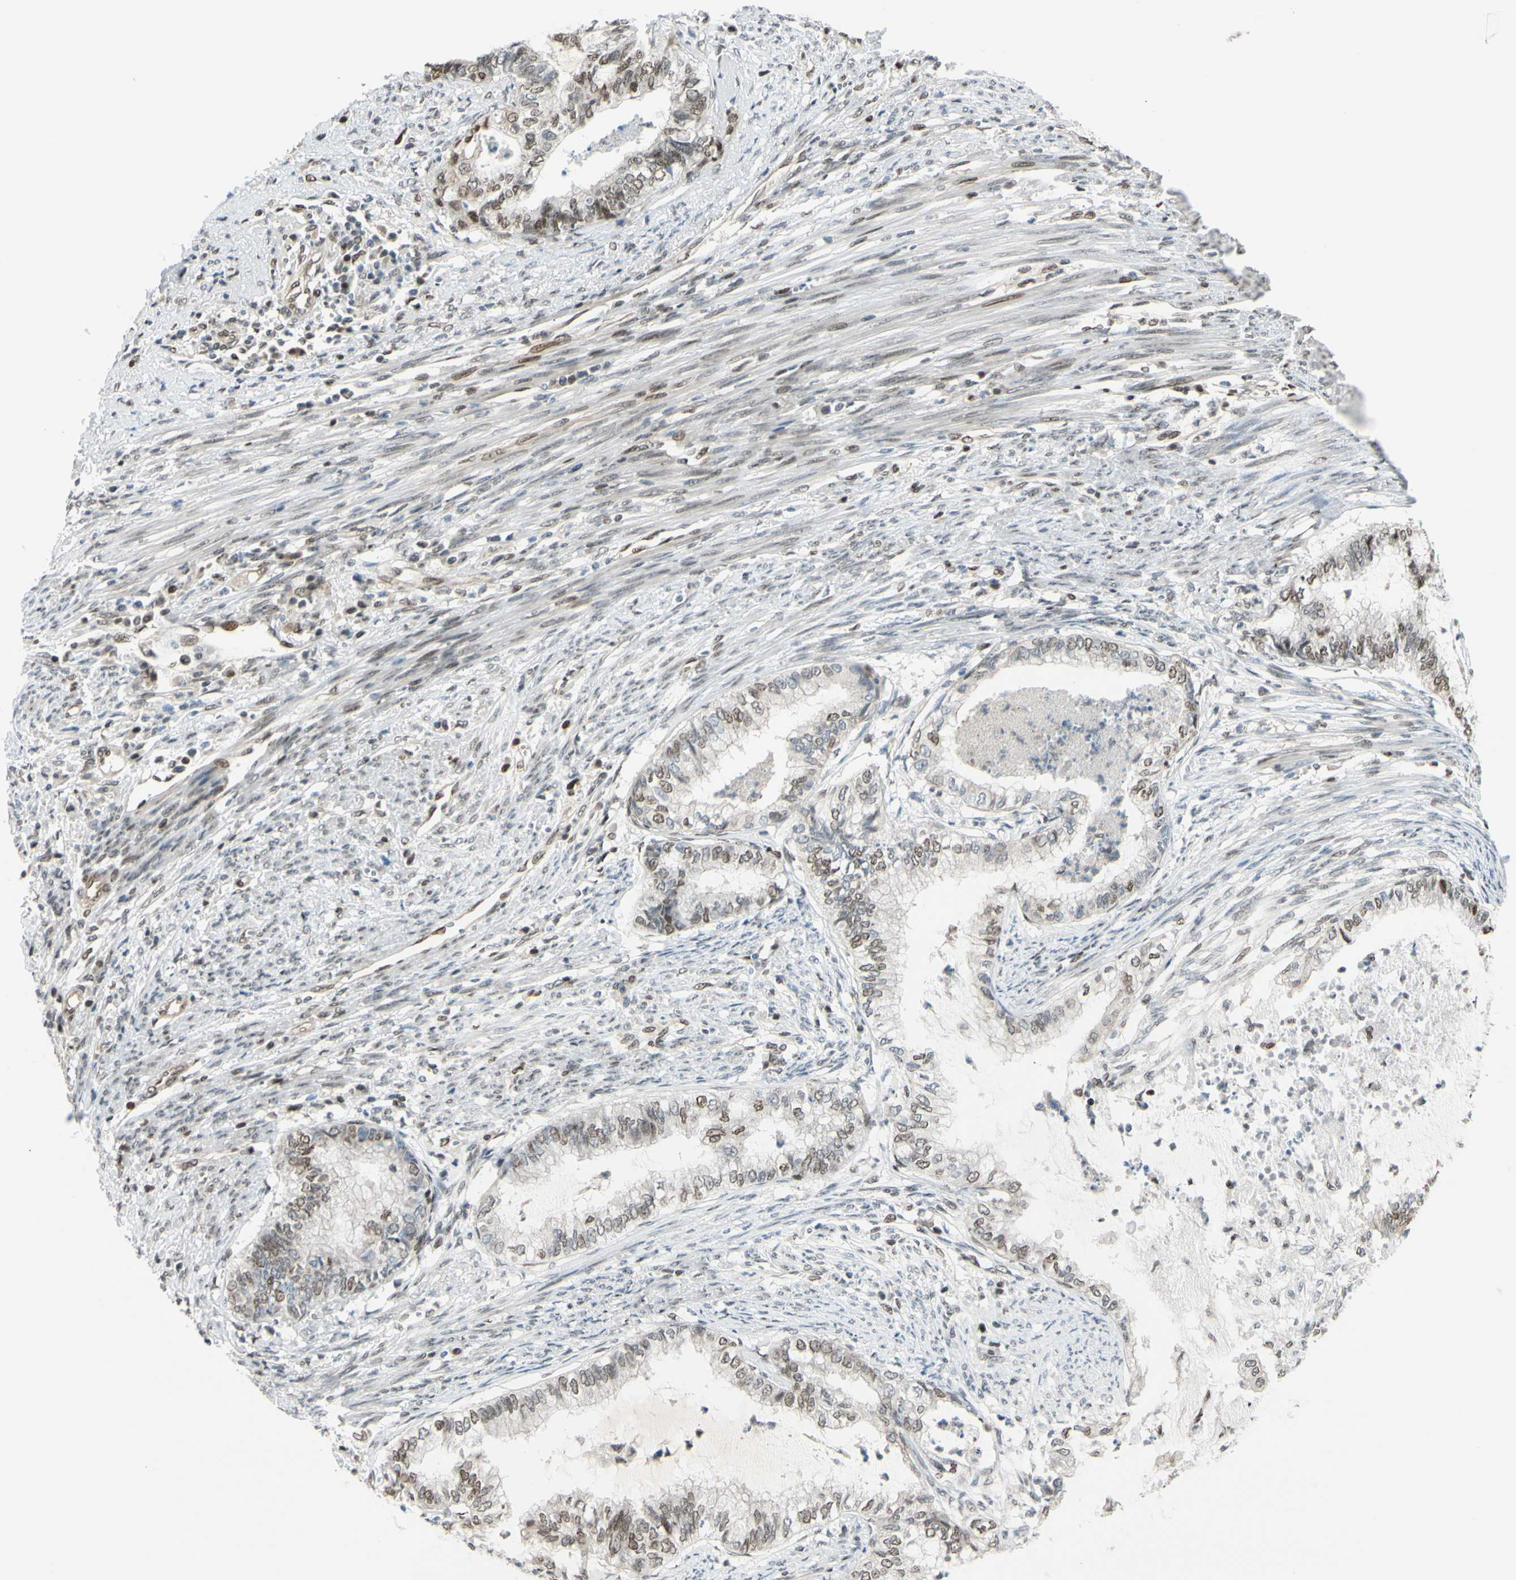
{"staining": {"intensity": "weak", "quantity": "25%-75%", "location": "nuclear"}, "tissue": "endometrial cancer", "cell_type": "Tumor cells", "image_type": "cancer", "snomed": [{"axis": "morphology", "description": "Adenocarcinoma, NOS"}, {"axis": "topography", "description": "Endometrium"}], "caption": "Human endometrial cancer (adenocarcinoma) stained with a protein marker exhibits weak staining in tumor cells.", "gene": "SUFU", "patient": {"sex": "female", "age": 79}}